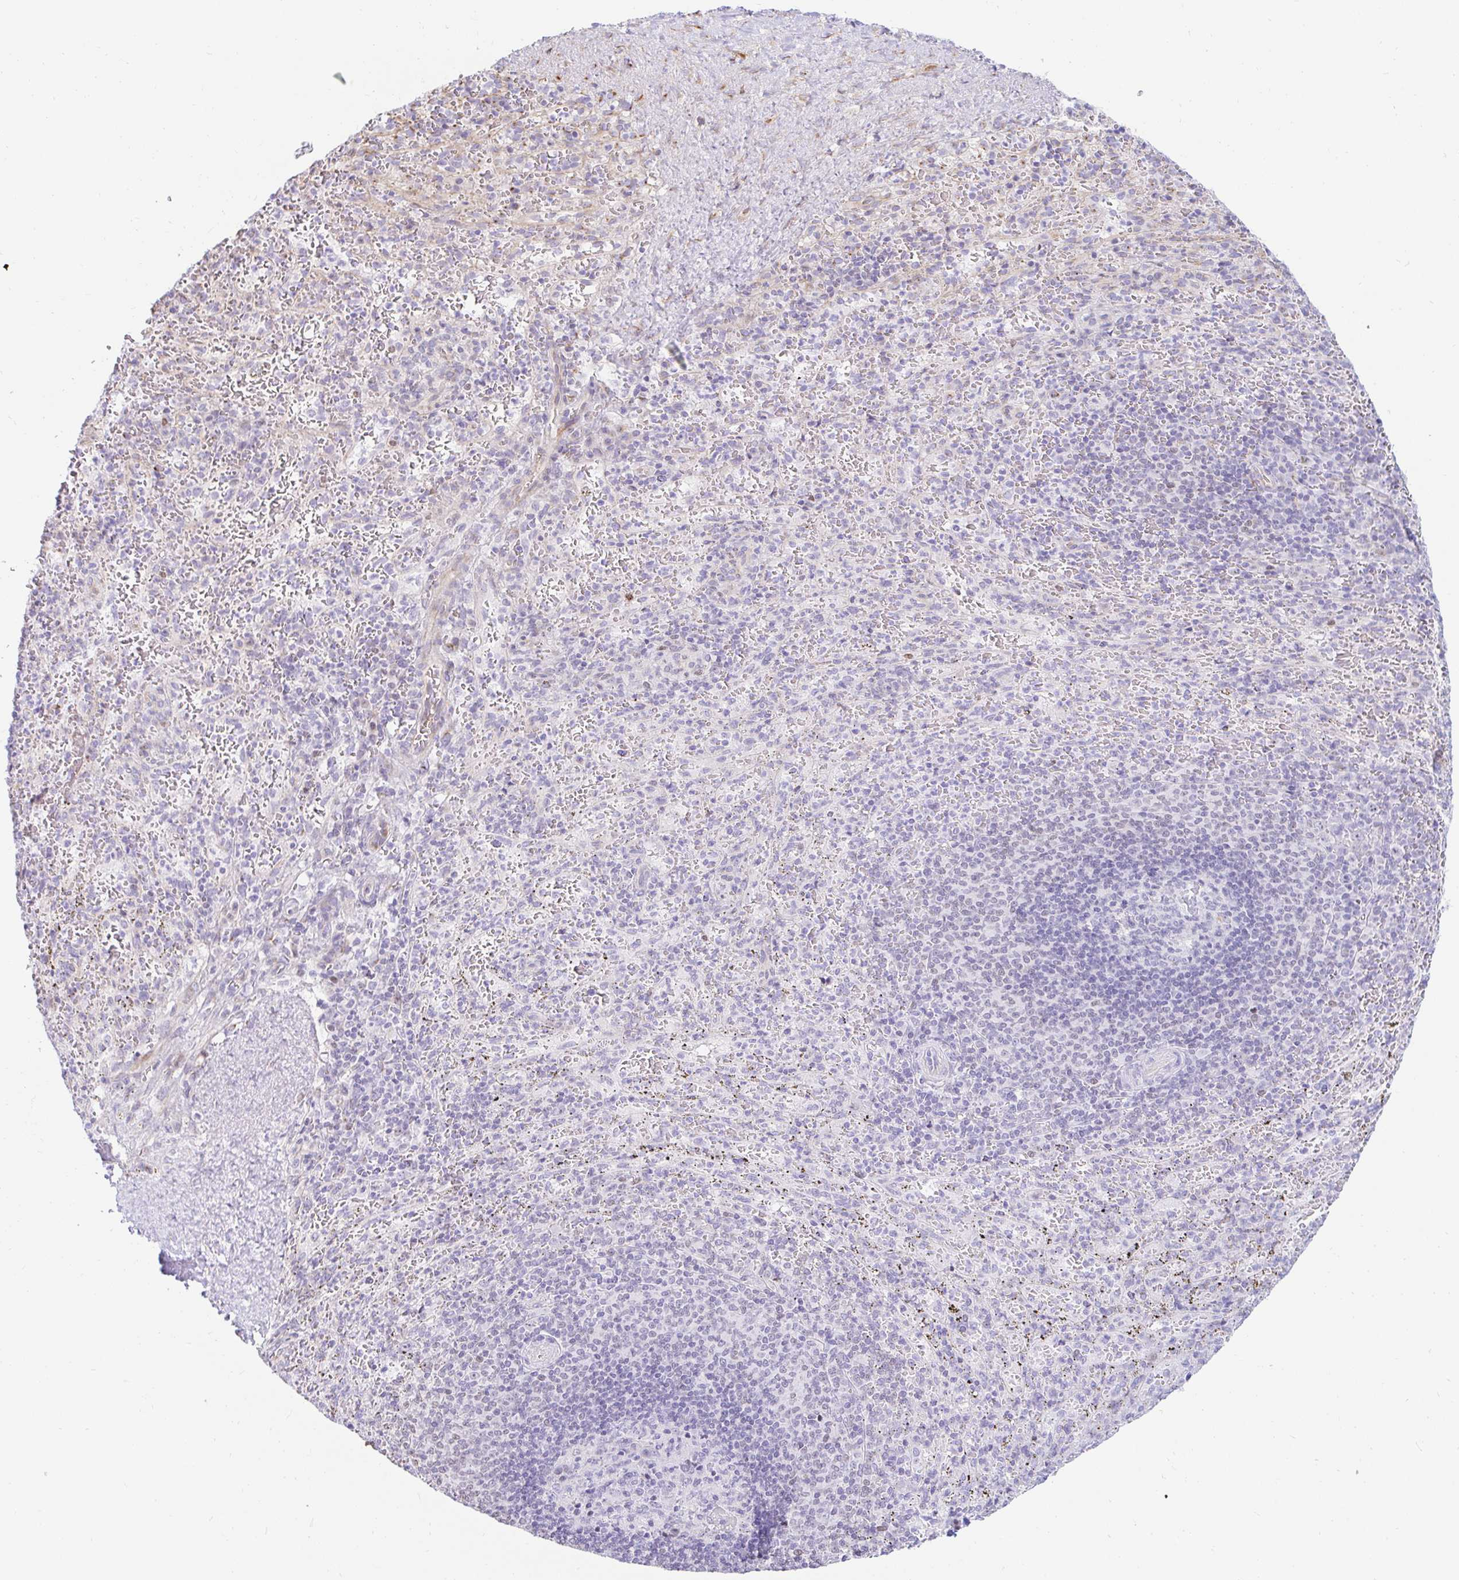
{"staining": {"intensity": "negative", "quantity": "none", "location": "none"}, "tissue": "spleen", "cell_type": "Cells in red pulp", "image_type": "normal", "snomed": [{"axis": "morphology", "description": "Normal tissue, NOS"}, {"axis": "topography", "description": "Spleen"}], "caption": "There is no significant positivity in cells in red pulp of spleen. The staining is performed using DAB (3,3'-diaminobenzidine) brown chromogen with nuclei counter-stained in using hematoxylin.", "gene": "CAPSL", "patient": {"sex": "male", "age": 57}}